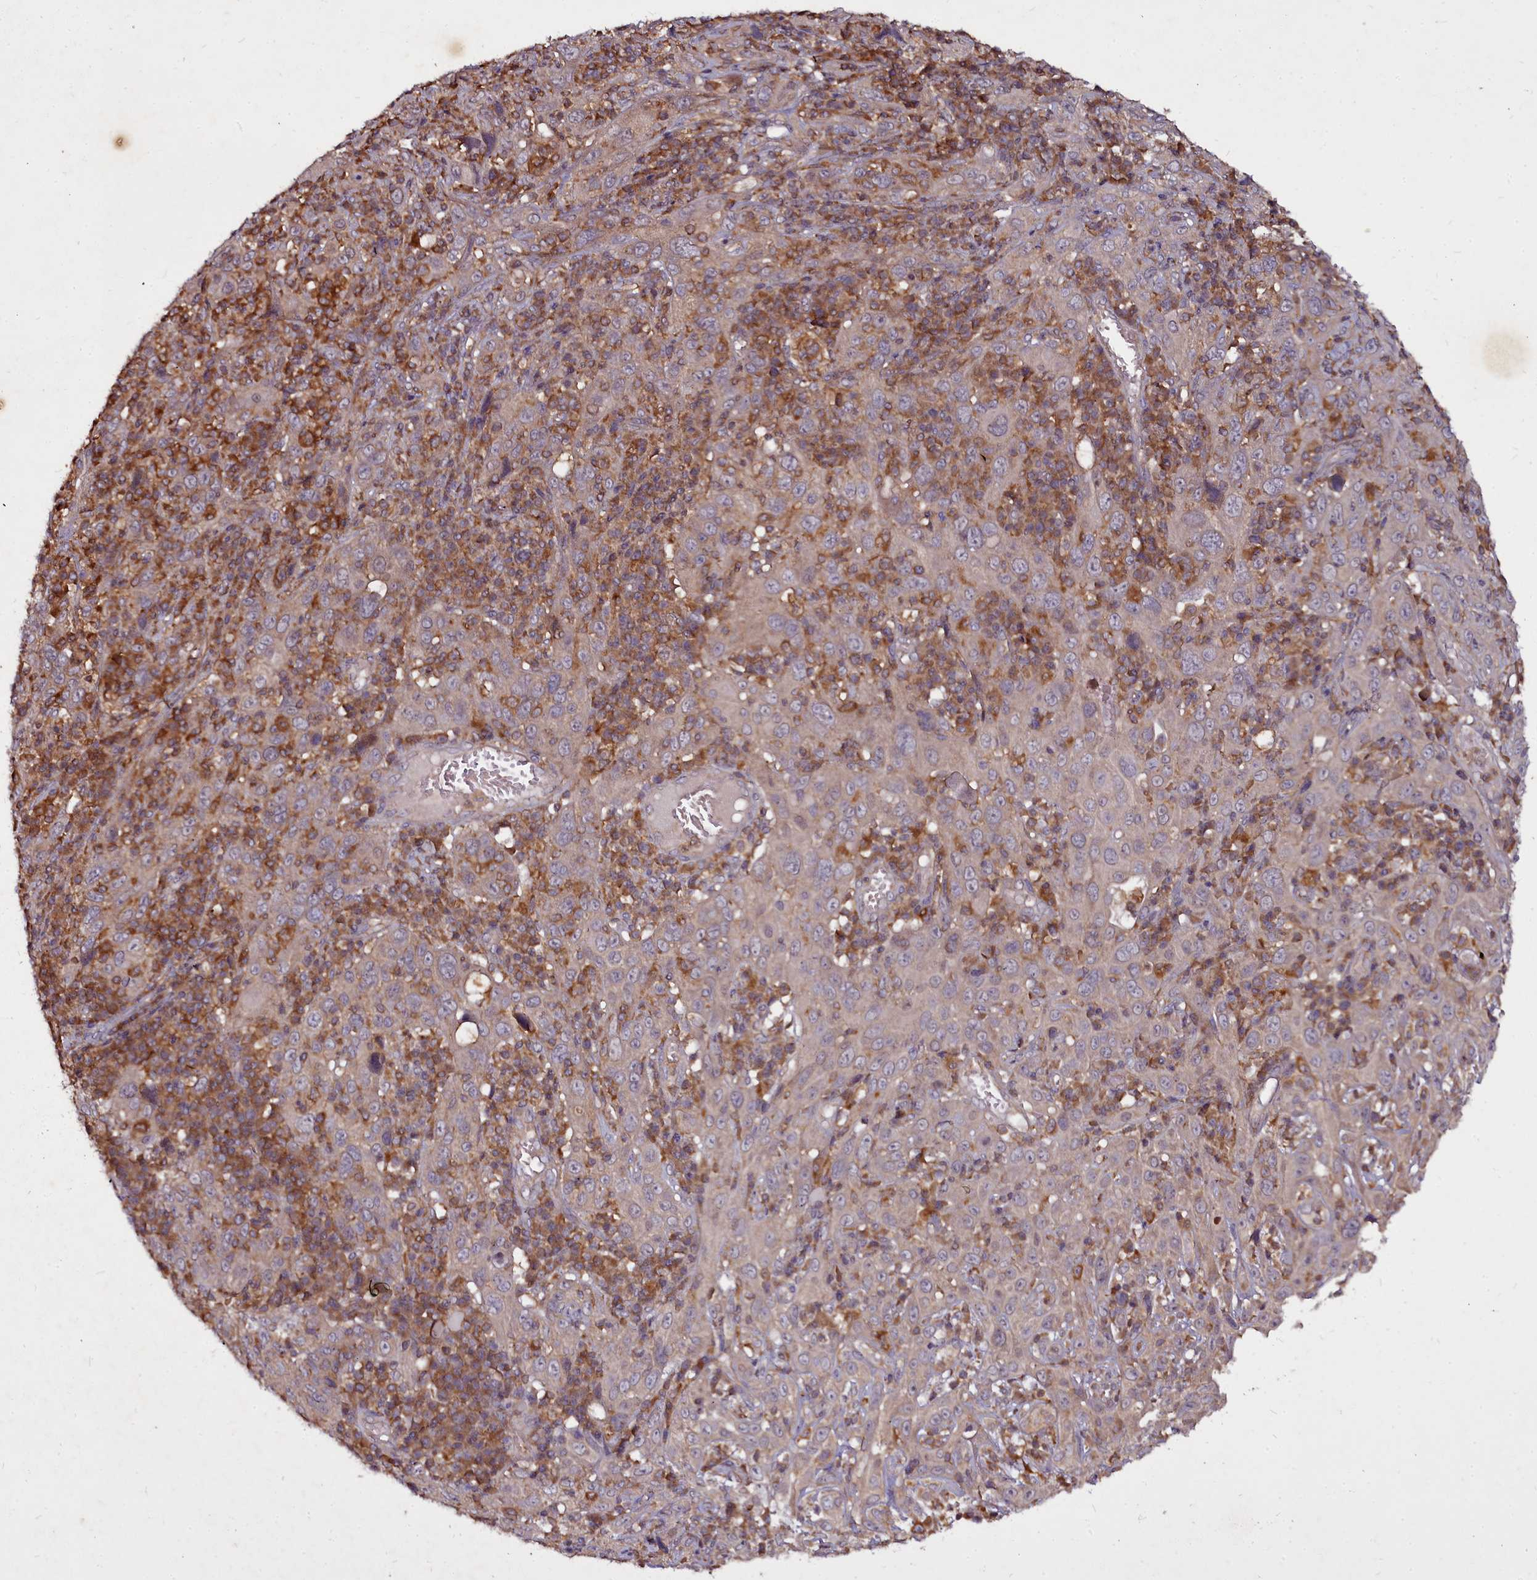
{"staining": {"intensity": "weak", "quantity": "<25%", "location": "cytoplasmic/membranous"}, "tissue": "cervical cancer", "cell_type": "Tumor cells", "image_type": "cancer", "snomed": [{"axis": "morphology", "description": "Squamous cell carcinoma, NOS"}, {"axis": "topography", "description": "Cervix"}], "caption": "Immunohistochemistry (IHC) histopathology image of cervical cancer (squamous cell carcinoma) stained for a protein (brown), which exhibits no positivity in tumor cells.", "gene": "NCKAP1L", "patient": {"sex": "female", "age": 46}}